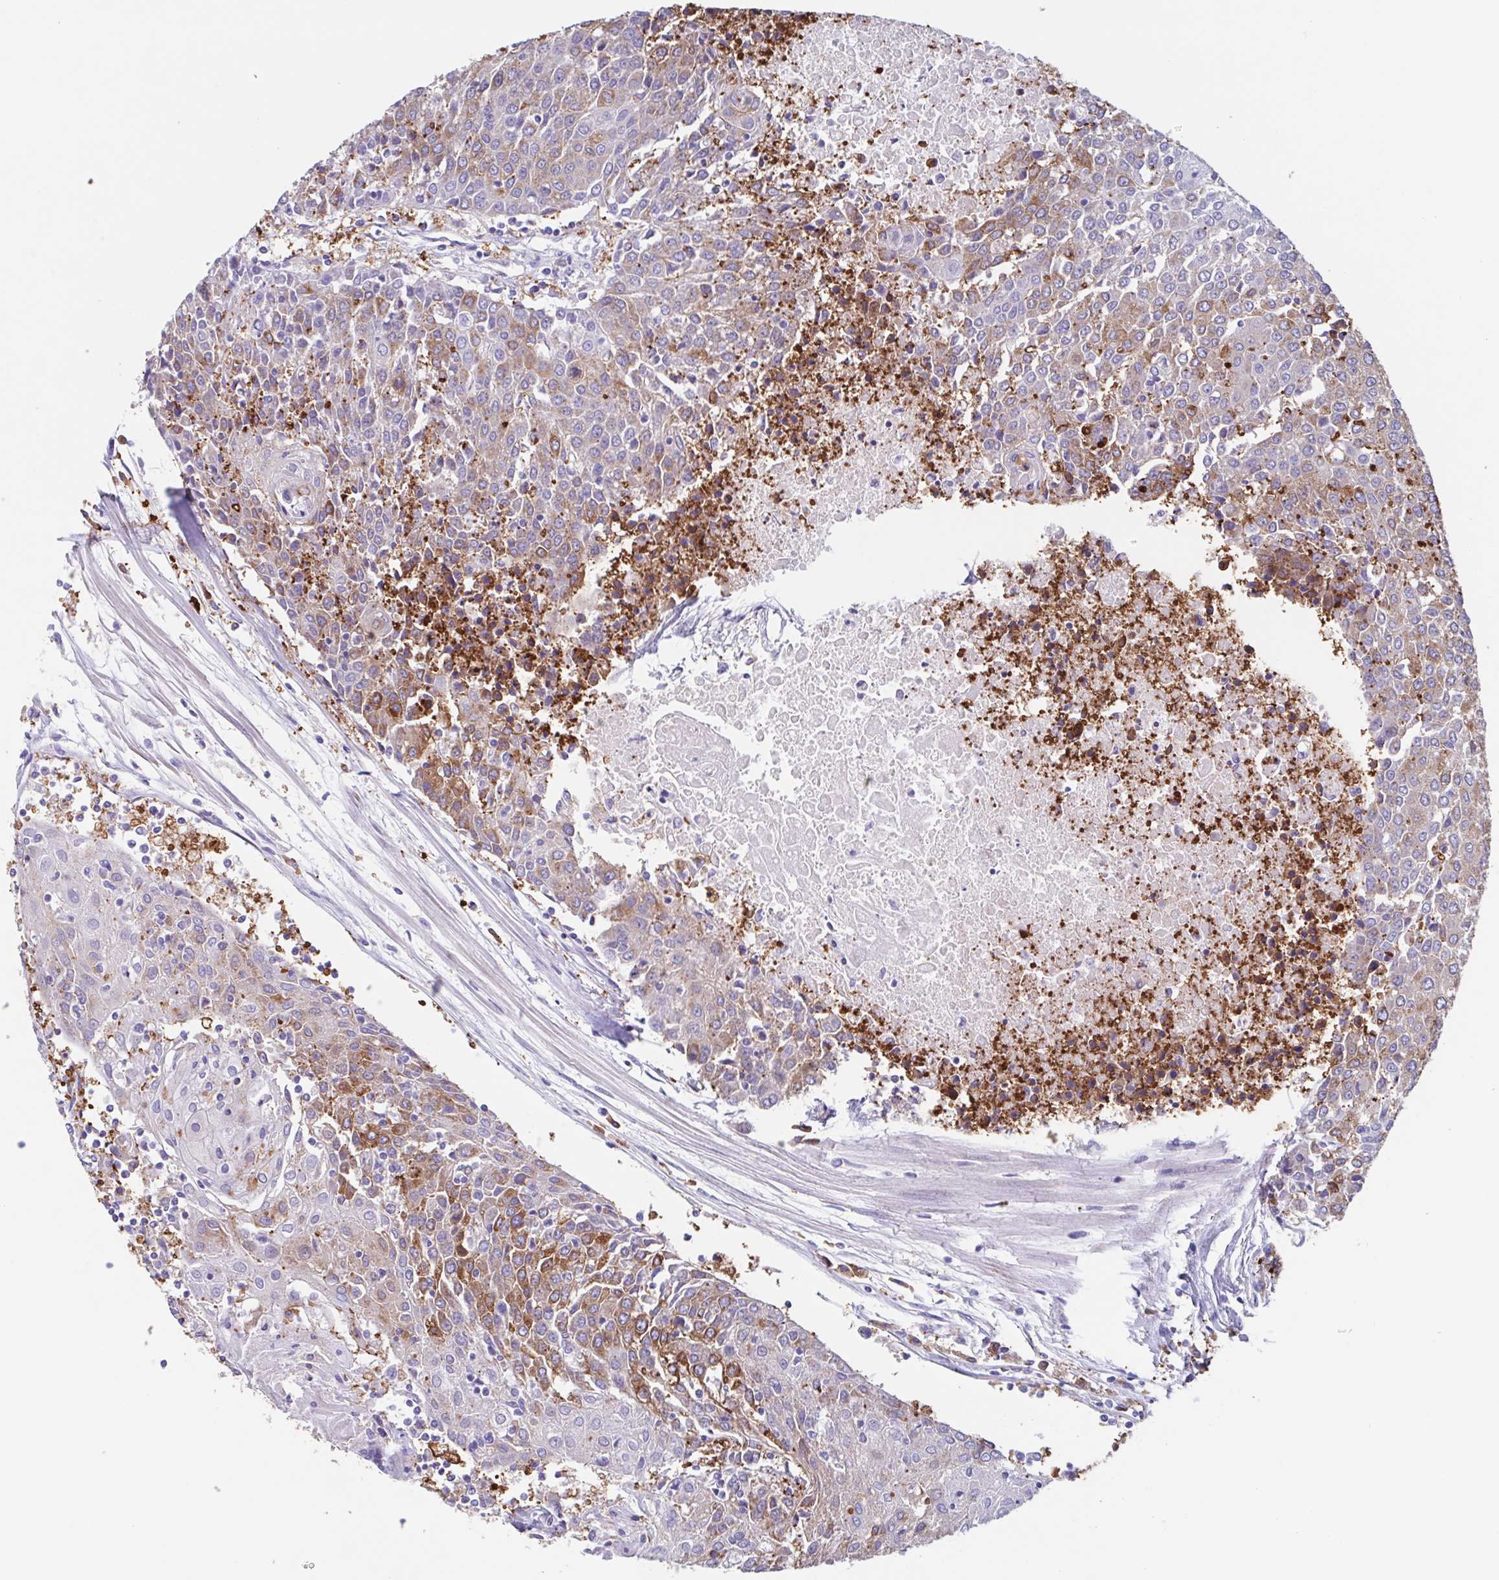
{"staining": {"intensity": "moderate", "quantity": "<25%", "location": "cytoplasmic/membranous"}, "tissue": "urothelial cancer", "cell_type": "Tumor cells", "image_type": "cancer", "snomed": [{"axis": "morphology", "description": "Urothelial carcinoma, High grade"}, {"axis": "topography", "description": "Urinary bladder"}], "caption": "Protein staining of high-grade urothelial carcinoma tissue shows moderate cytoplasmic/membranous staining in approximately <25% of tumor cells.", "gene": "TPD52", "patient": {"sex": "female", "age": 85}}